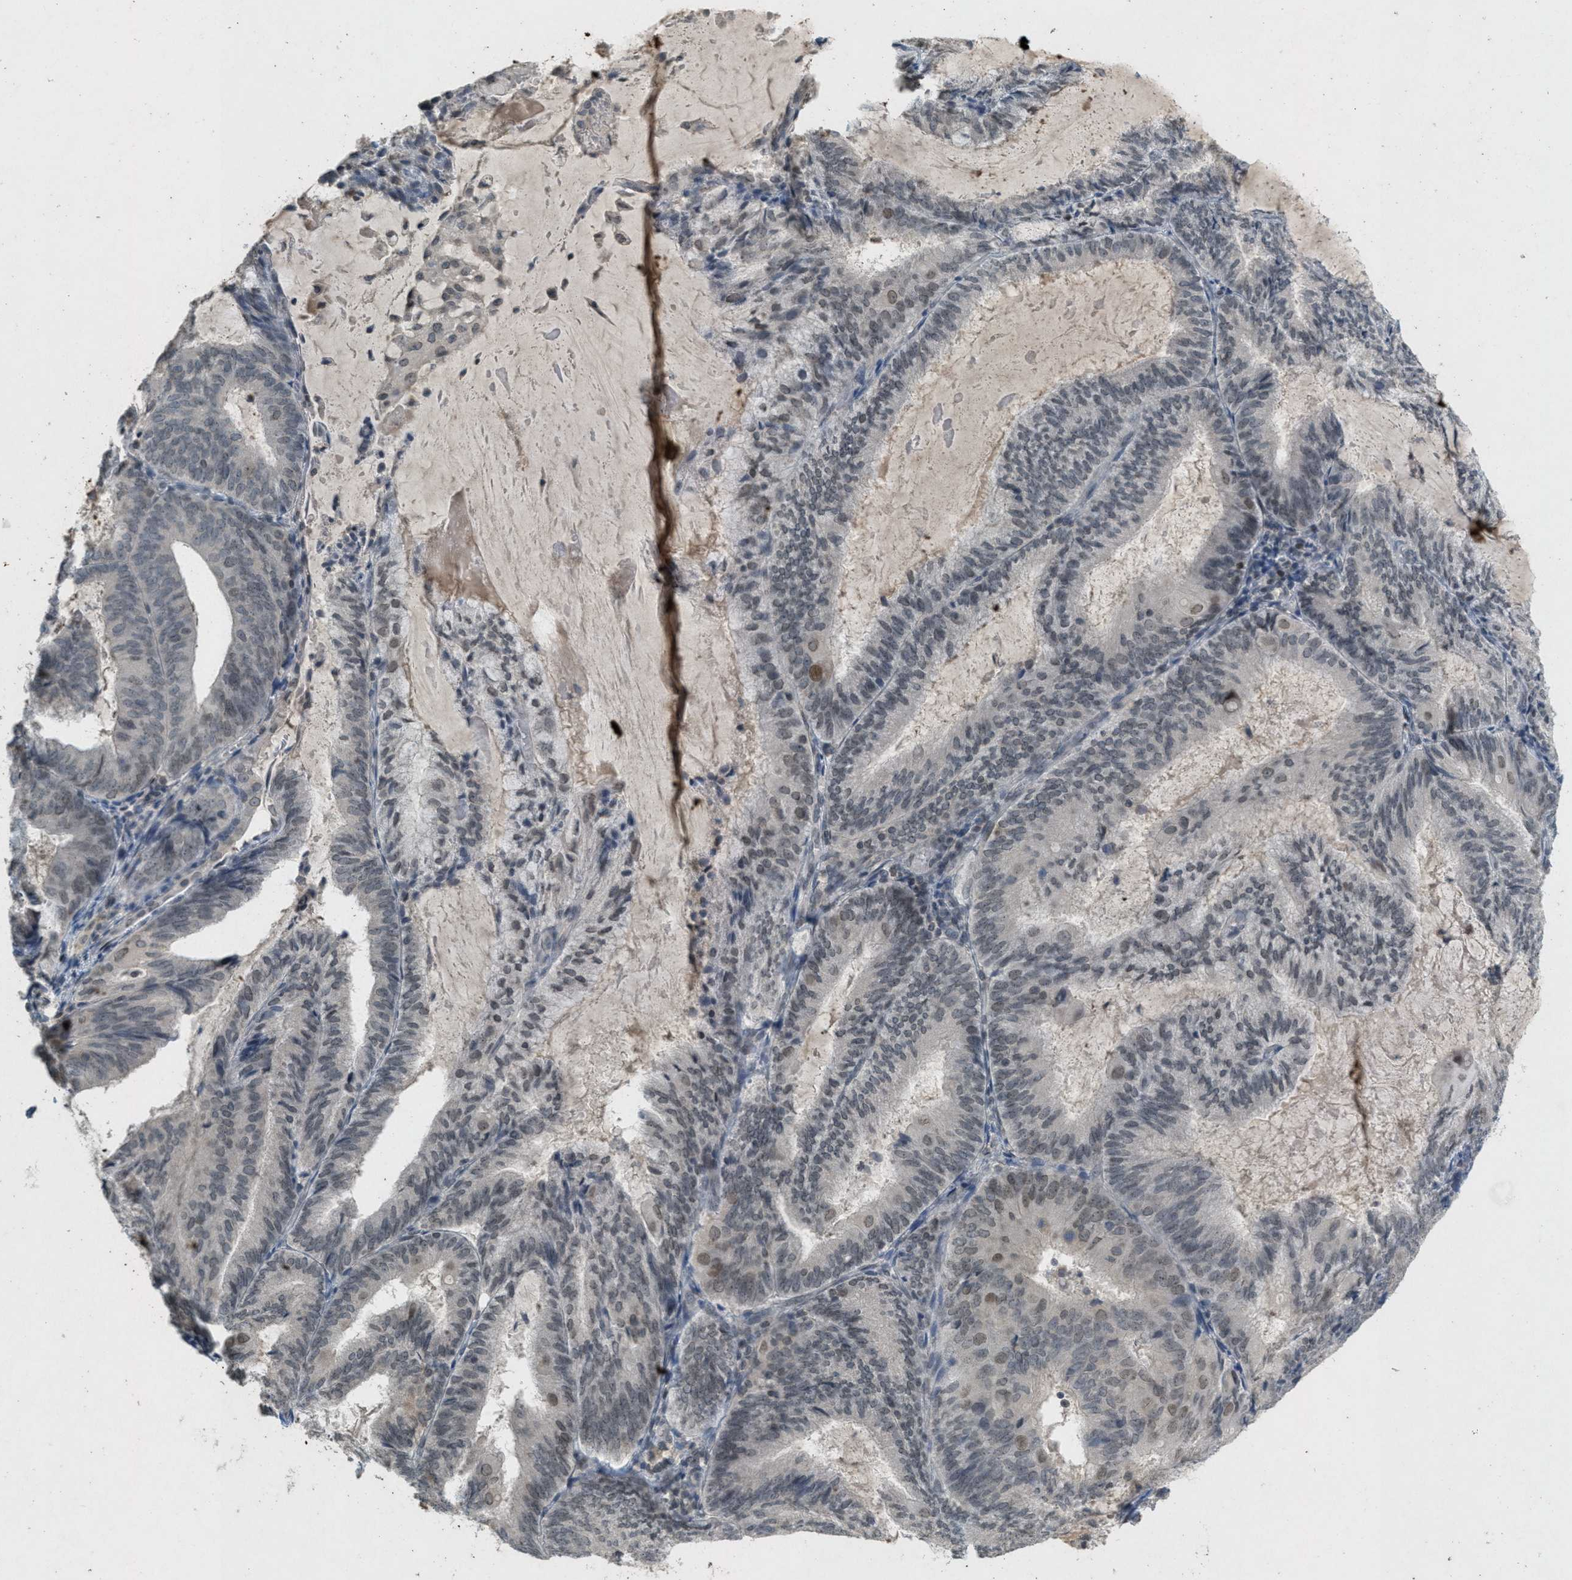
{"staining": {"intensity": "moderate", "quantity": "<25%", "location": "nuclear"}, "tissue": "endometrial cancer", "cell_type": "Tumor cells", "image_type": "cancer", "snomed": [{"axis": "morphology", "description": "Adenocarcinoma, NOS"}, {"axis": "topography", "description": "Endometrium"}], "caption": "A brown stain highlights moderate nuclear expression of a protein in human endometrial cancer tumor cells.", "gene": "ABHD6", "patient": {"sex": "female", "age": 81}}